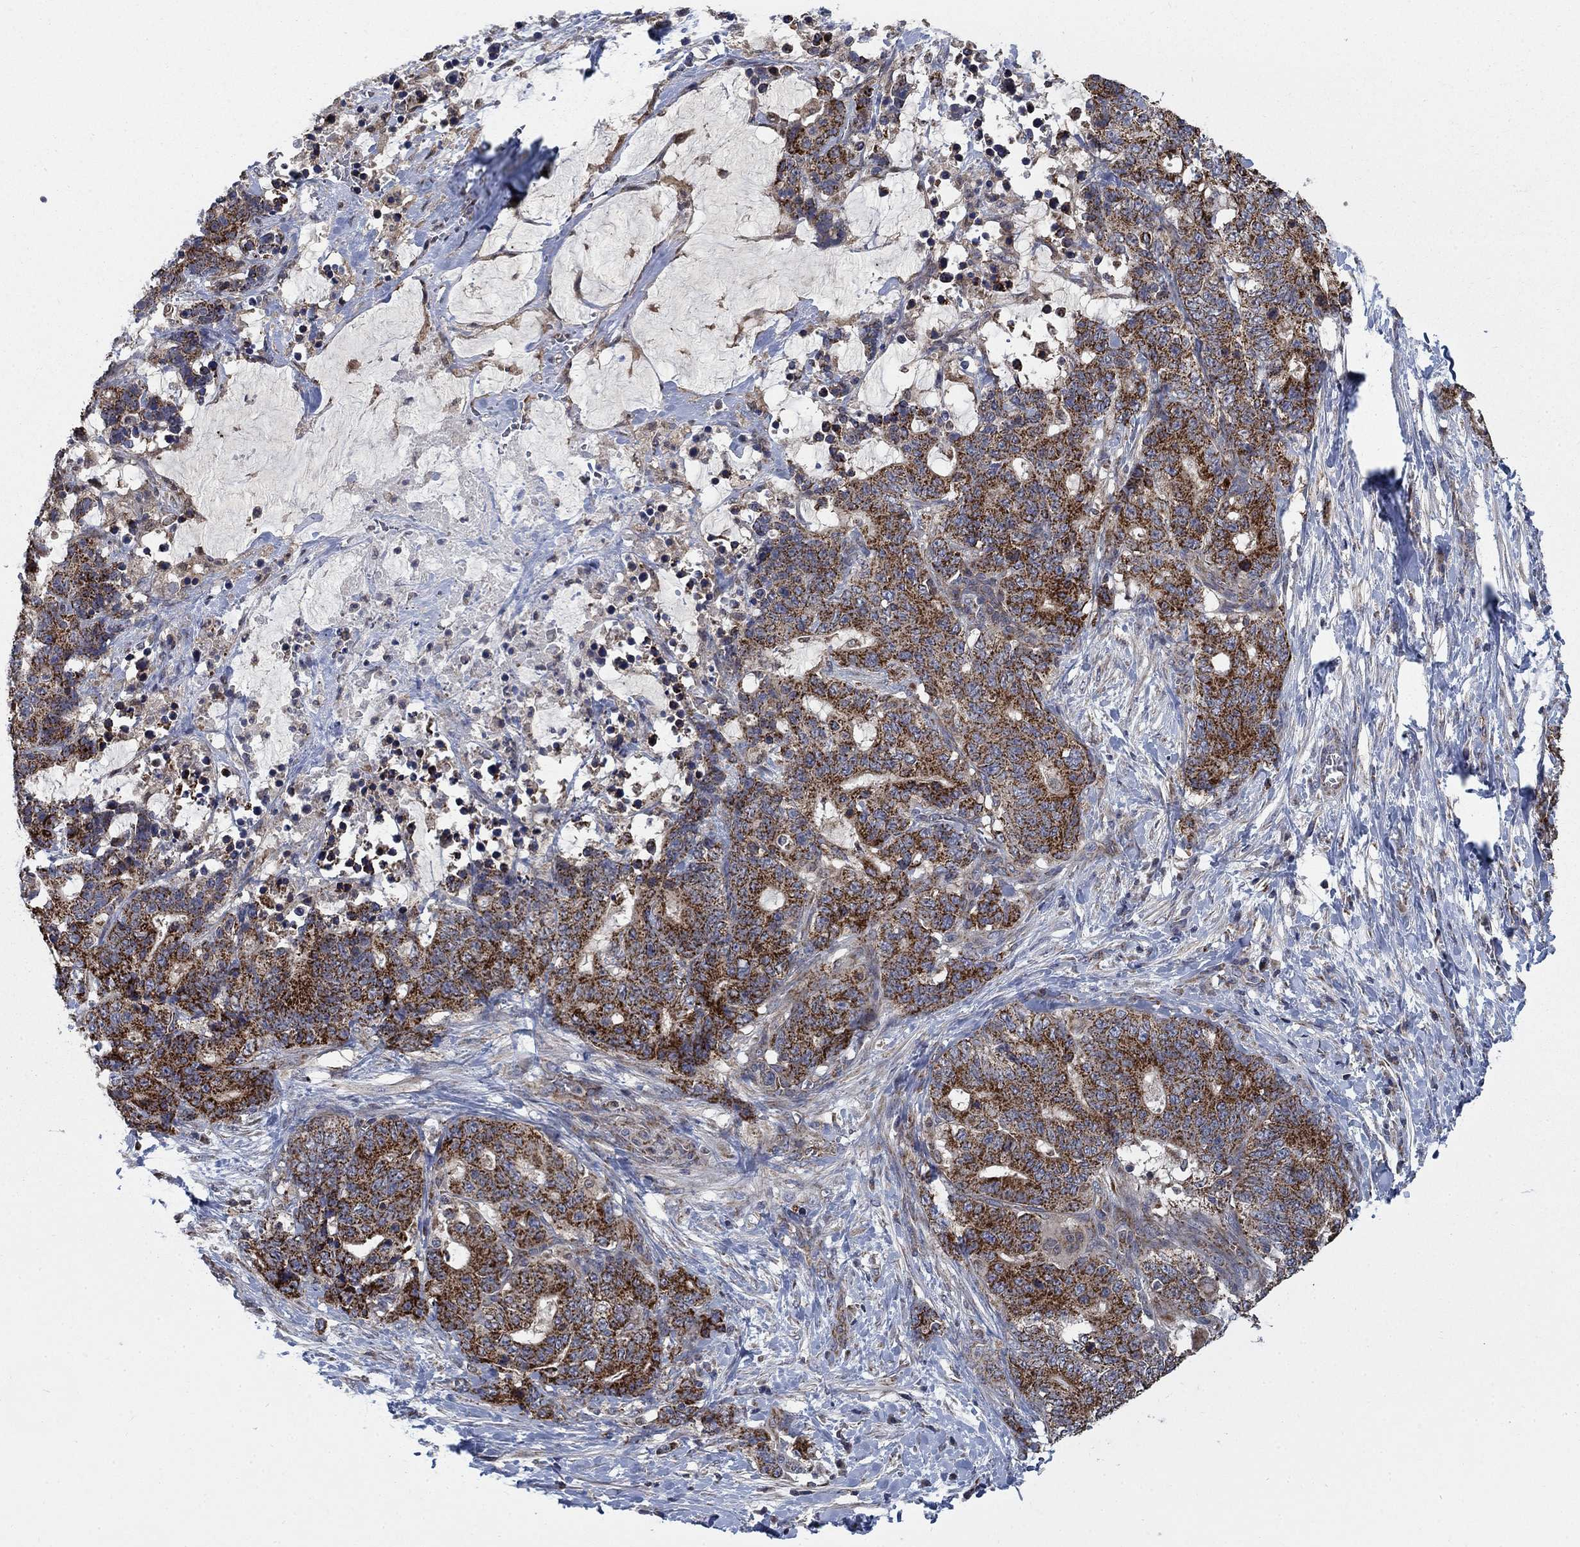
{"staining": {"intensity": "strong", "quantity": "25%-75%", "location": "cytoplasmic/membranous"}, "tissue": "stomach cancer", "cell_type": "Tumor cells", "image_type": "cancer", "snomed": [{"axis": "morphology", "description": "Normal tissue, NOS"}, {"axis": "morphology", "description": "Adenocarcinoma, NOS"}, {"axis": "topography", "description": "Stomach"}], "caption": "Stomach cancer was stained to show a protein in brown. There is high levels of strong cytoplasmic/membranous positivity in about 25%-75% of tumor cells.", "gene": "NME7", "patient": {"sex": "female", "age": 64}}